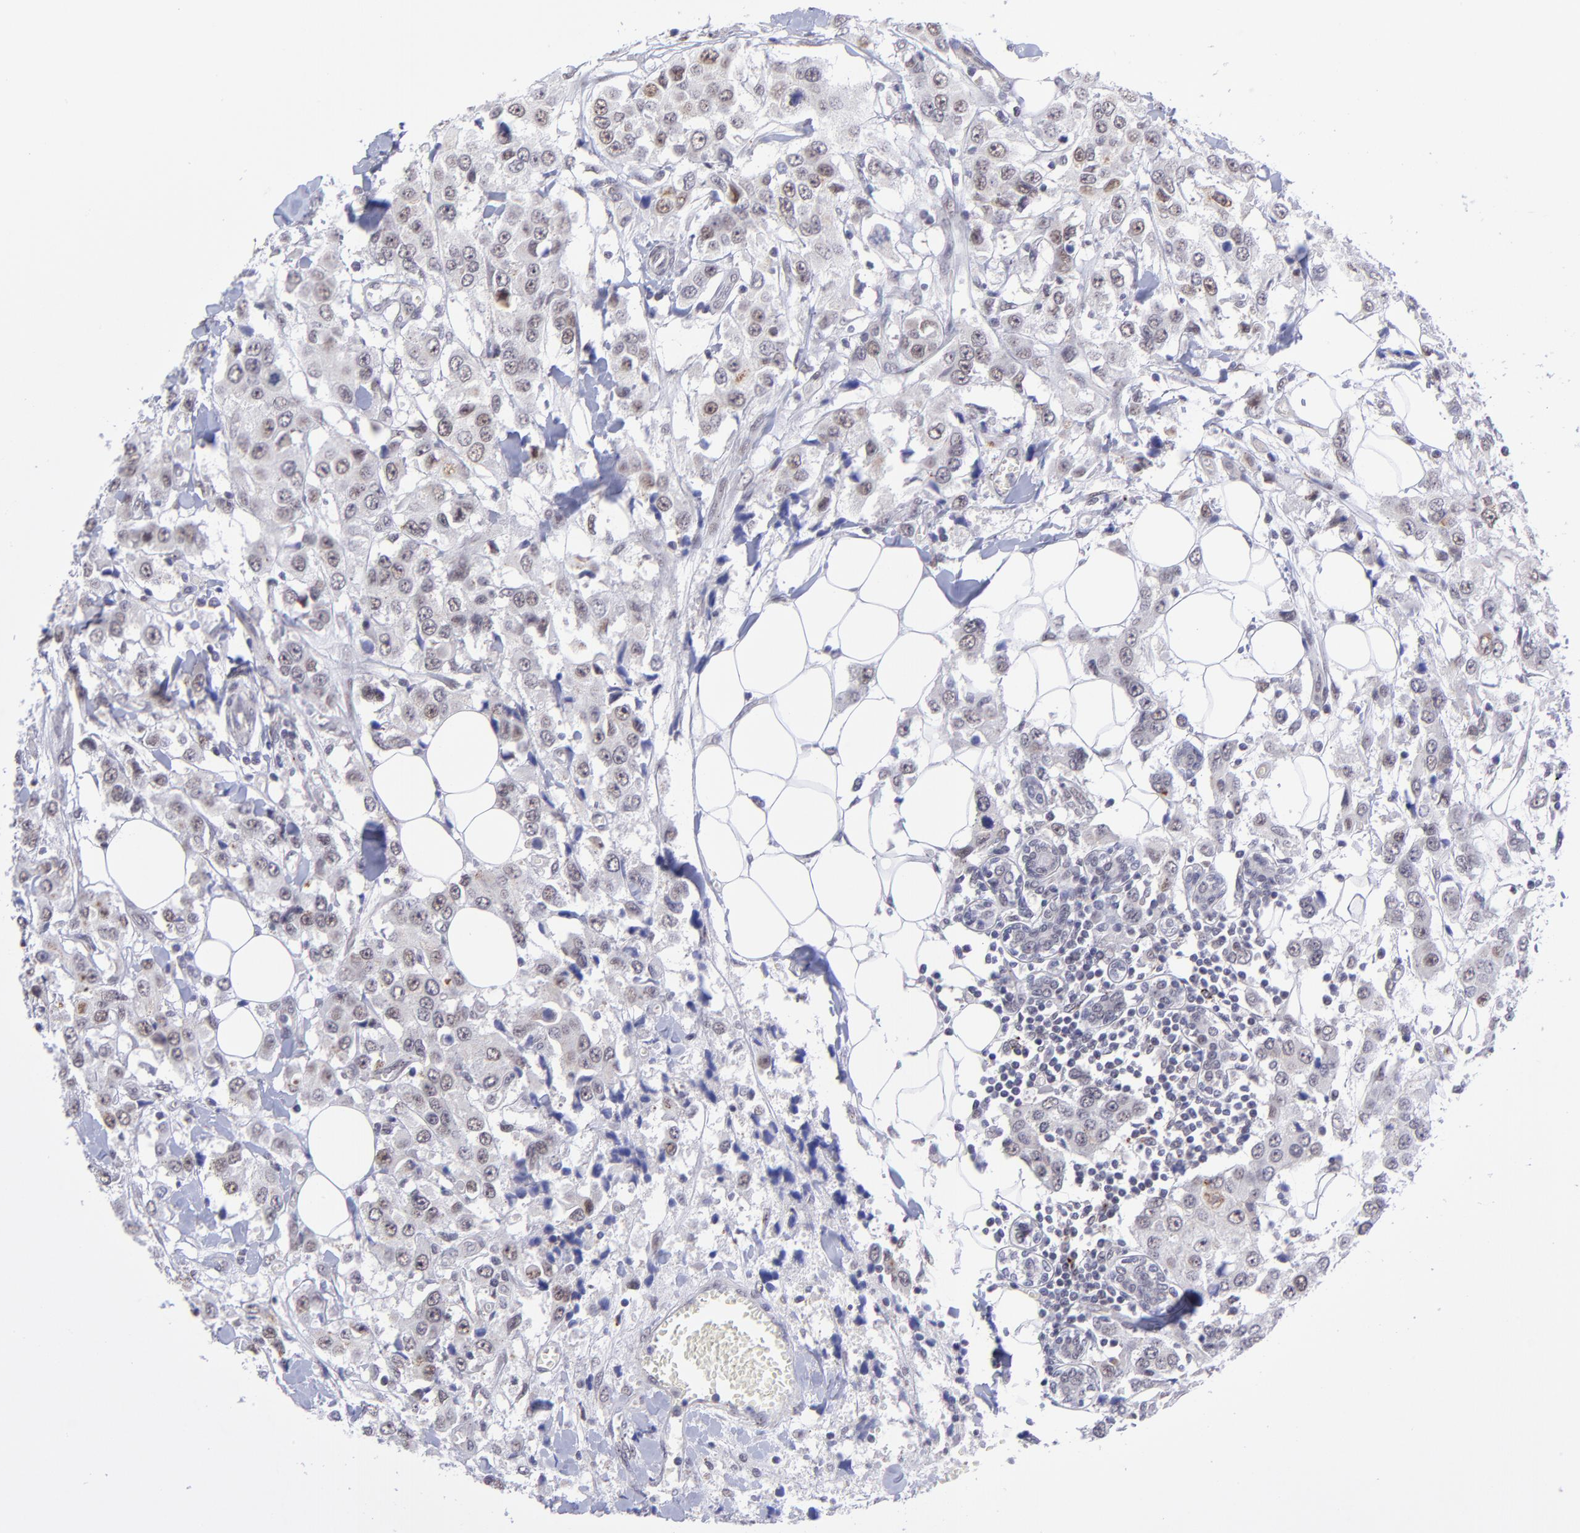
{"staining": {"intensity": "moderate", "quantity": "25%-75%", "location": "nuclear"}, "tissue": "breast cancer", "cell_type": "Tumor cells", "image_type": "cancer", "snomed": [{"axis": "morphology", "description": "Duct carcinoma"}, {"axis": "topography", "description": "Breast"}], "caption": "This micrograph demonstrates IHC staining of human intraductal carcinoma (breast), with medium moderate nuclear staining in approximately 25%-75% of tumor cells.", "gene": "SOX6", "patient": {"sex": "female", "age": 55}}